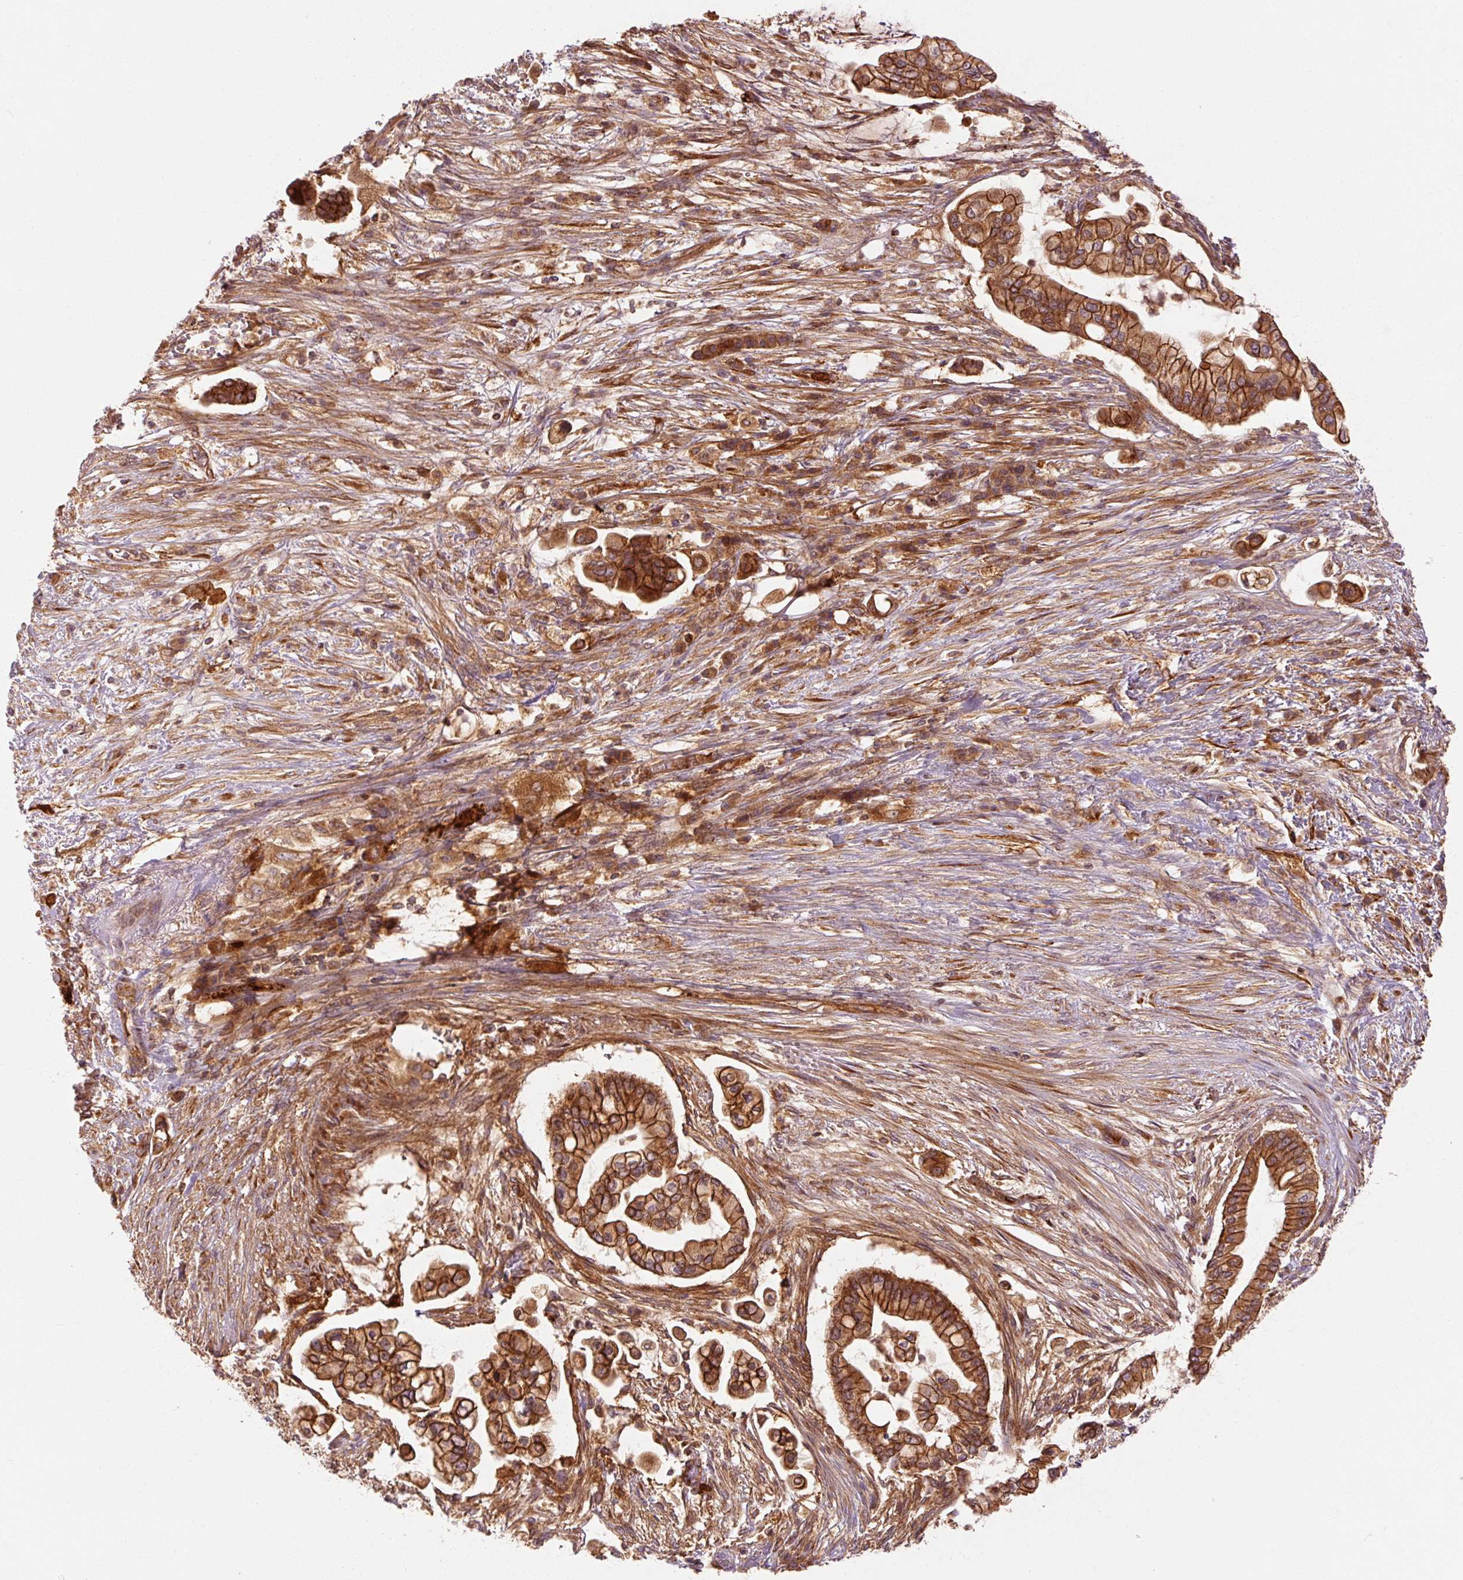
{"staining": {"intensity": "strong", "quantity": ">75%", "location": "cytoplasmic/membranous"}, "tissue": "pancreatic cancer", "cell_type": "Tumor cells", "image_type": "cancer", "snomed": [{"axis": "morphology", "description": "Adenocarcinoma, NOS"}, {"axis": "topography", "description": "Pancreas"}], "caption": "This is an image of immunohistochemistry (IHC) staining of adenocarcinoma (pancreatic), which shows strong expression in the cytoplasmic/membranous of tumor cells.", "gene": "CTNNA1", "patient": {"sex": "female", "age": 69}}